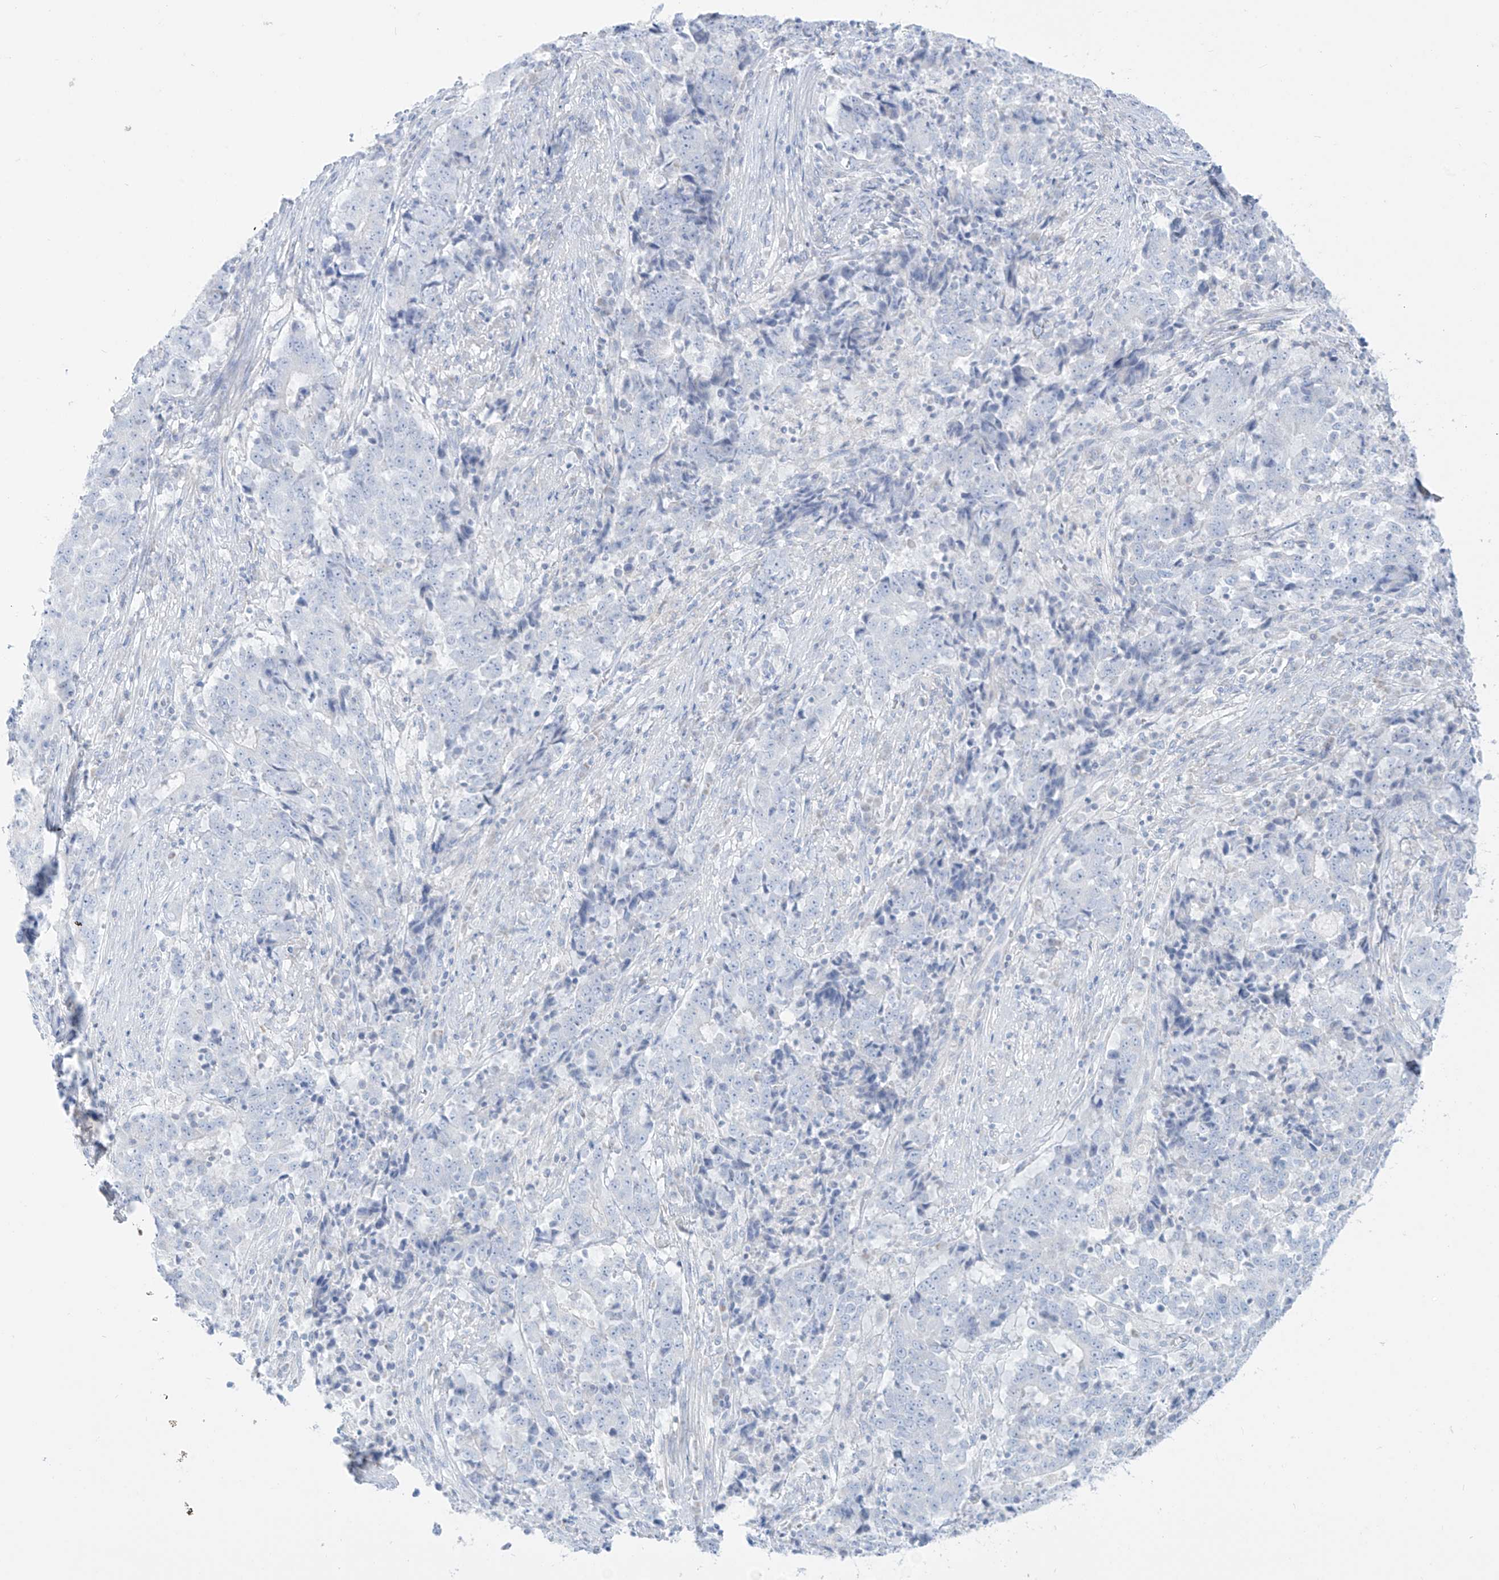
{"staining": {"intensity": "negative", "quantity": "none", "location": "none"}, "tissue": "stomach cancer", "cell_type": "Tumor cells", "image_type": "cancer", "snomed": [{"axis": "morphology", "description": "Adenocarcinoma, NOS"}, {"axis": "topography", "description": "Stomach"}], "caption": "Tumor cells are negative for brown protein staining in stomach cancer (adenocarcinoma).", "gene": "SLC26A3", "patient": {"sex": "male", "age": 59}}